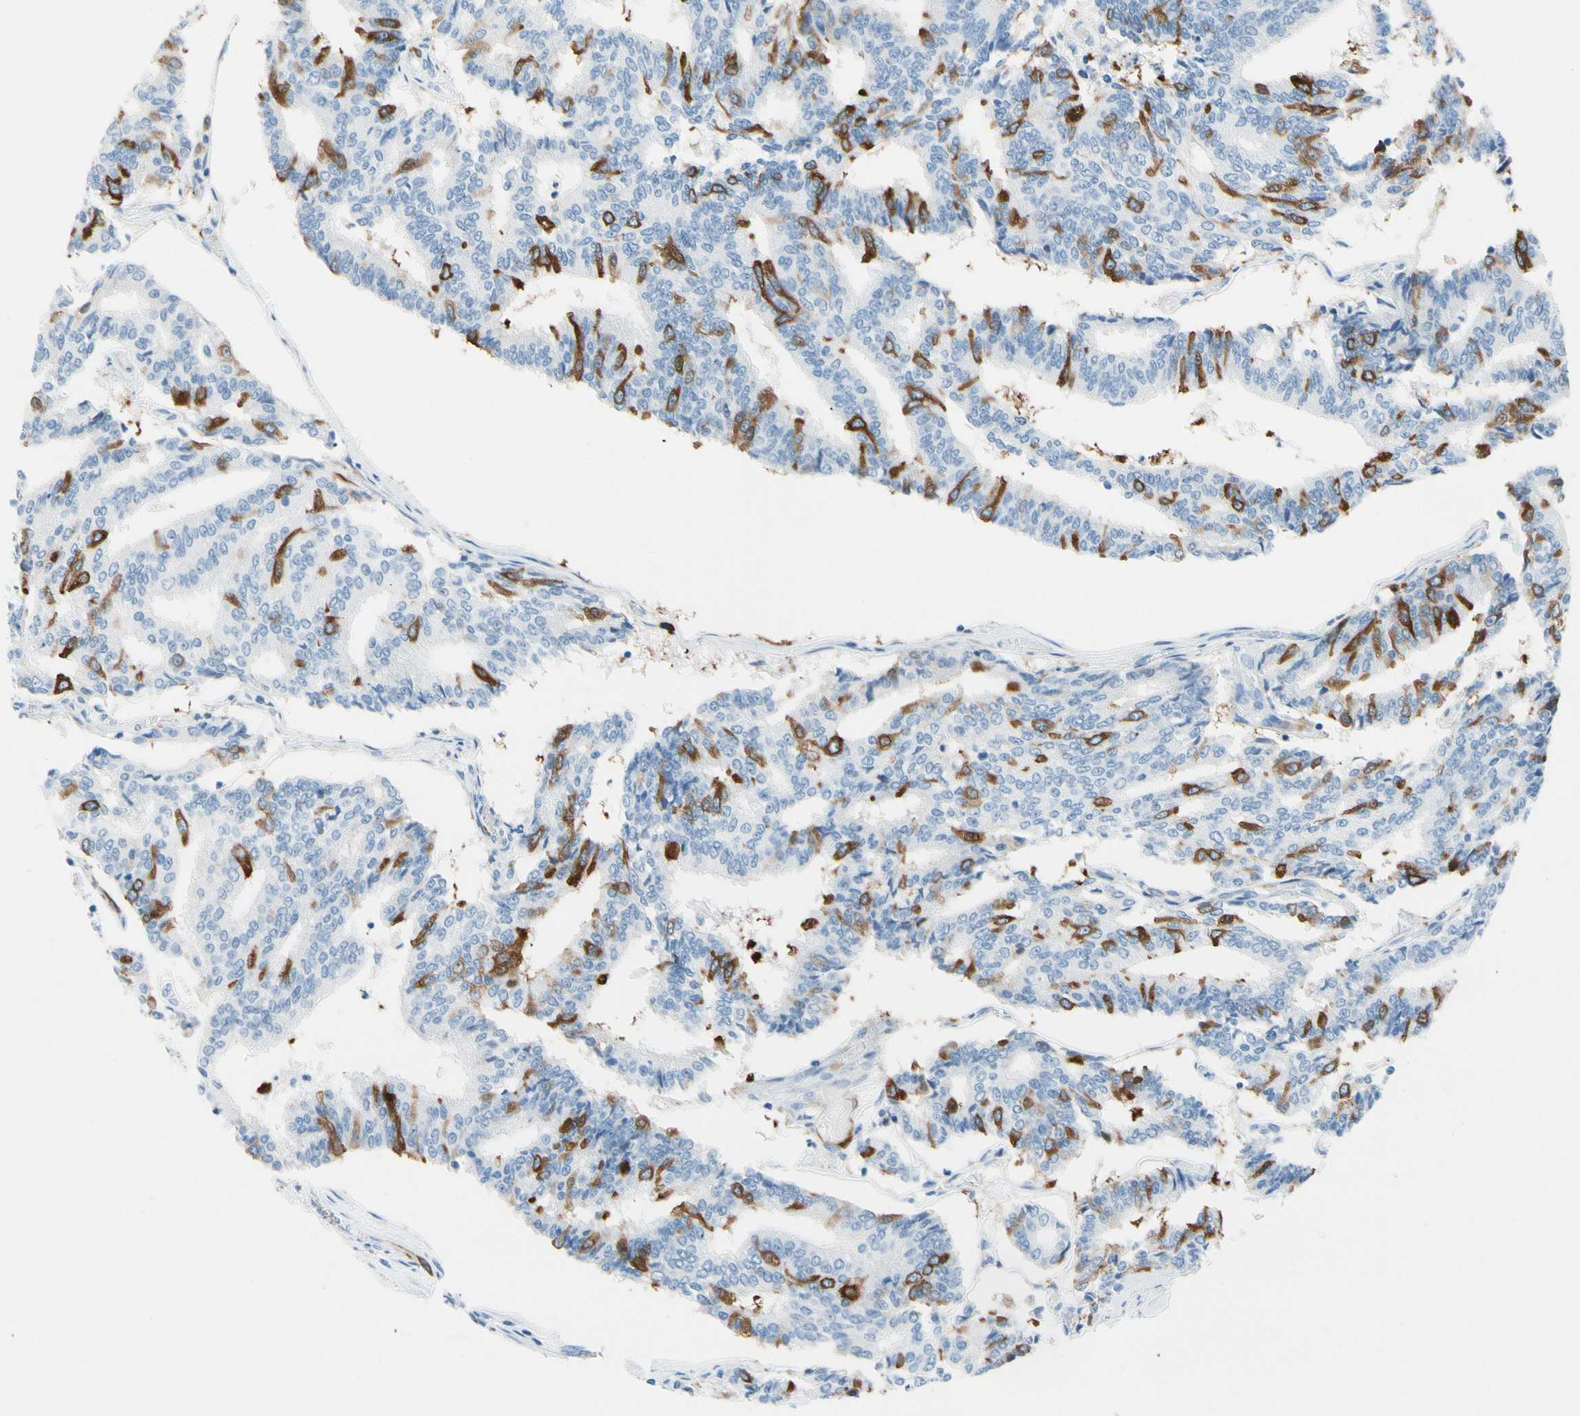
{"staining": {"intensity": "strong", "quantity": "<25%", "location": "cytoplasmic/membranous"}, "tissue": "prostate cancer", "cell_type": "Tumor cells", "image_type": "cancer", "snomed": [{"axis": "morphology", "description": "Adenocarcinoma, High grade"}, {"axis": "topography", "description": "Prostate"}], "caption": "Strong cytoplasmic/membranous protein staining is appreciated in approximately <25% of tumor cells in prostate cancer. (Brightfield microscopy of DAB IHC at high magnification).", "gene": "TACC3", "patient": {"sex": "male", "age": 55}}